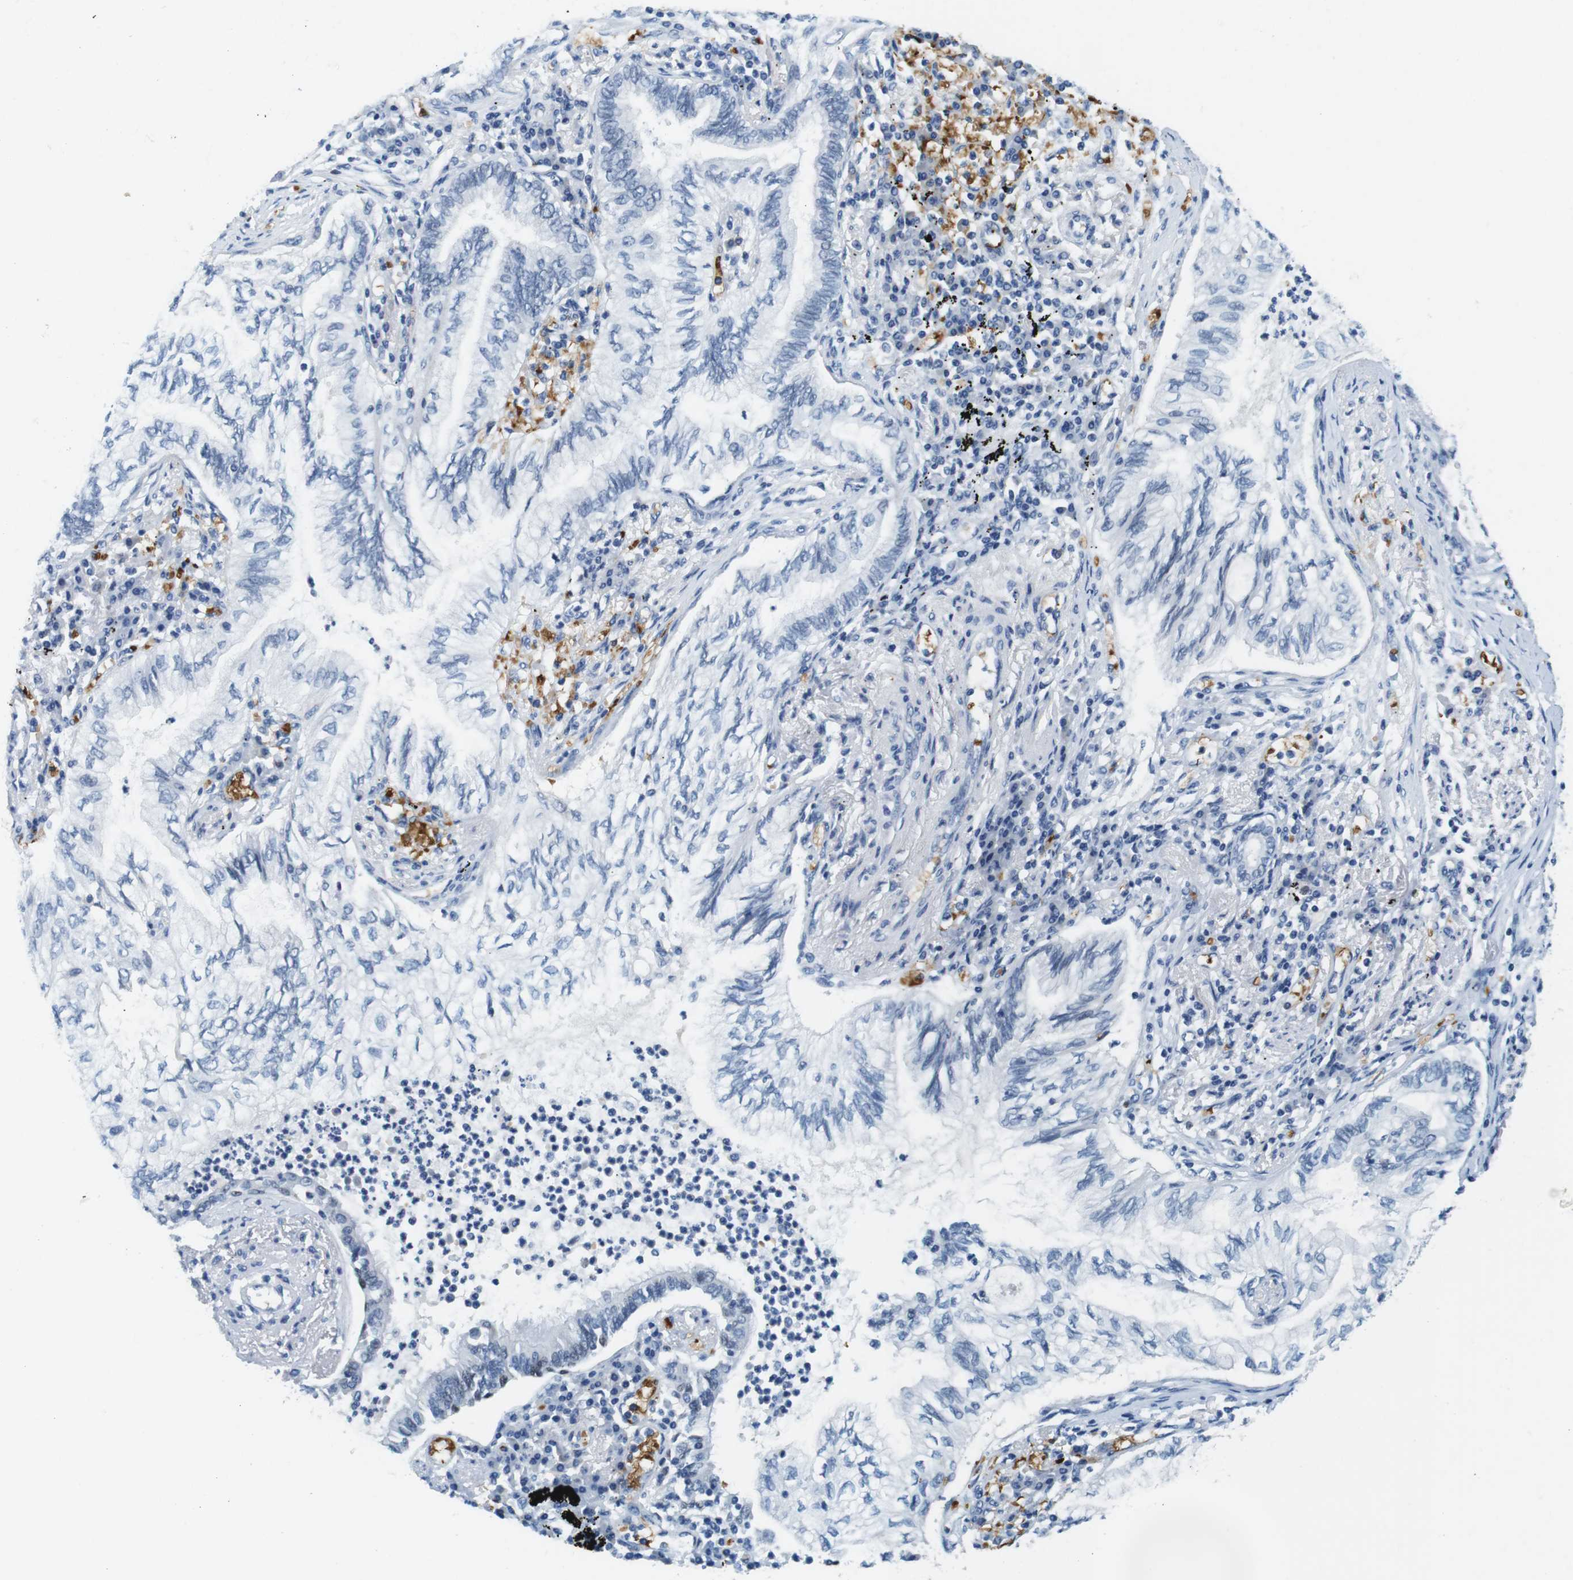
{"staining": {"intensity": "negative", "quantity": "none", "location": "none"}, "tissue": "lung cancer", "cell_type": "Tumor cells", "image_type": "cancer", "snomed": [{"axis": "morphology", "description": "Normal tissue, NOS"}, {"axis": "morphology", "description": "Adenocarcinoma, NOS"}, {"axis": "topography", "description": "Bronchus"}, {"axis": "topography", "description": "Lung"}], "caption": "This is an IHC photomicrograph of human lung cancer (adenocarcinoma). There is no expression in tumor cells.", "gene": "TFAP2C", "patient": {"sex": "female", "age": 70}}